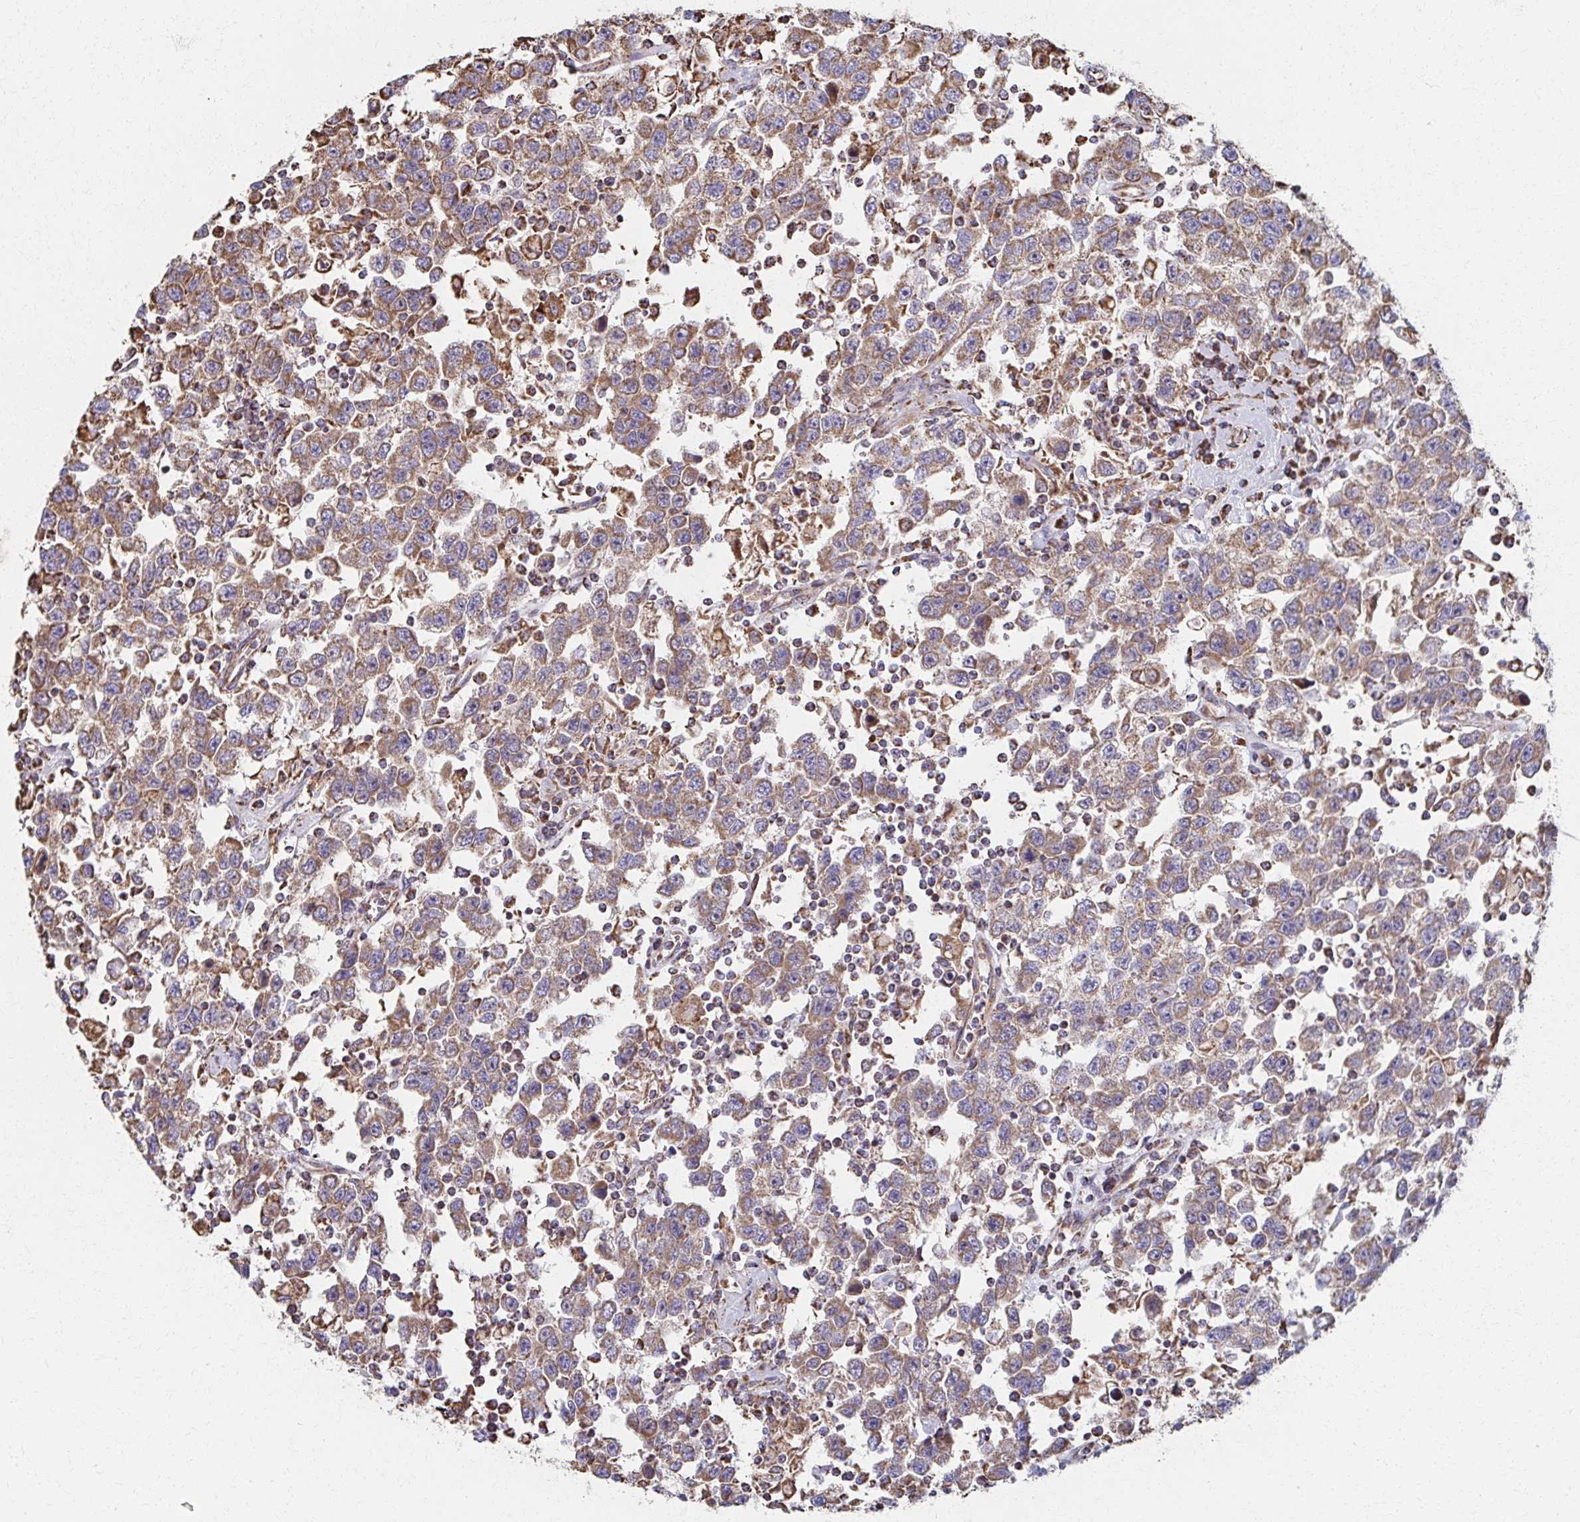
{"staining": {"intensity": "moderate", "quantity": ">75%", "location": "cytoplasmic/membranous"}, "tissue": "testis cancer", "cell_type": "Tumor cells", "image_type": "cancer", "snomed": [{"axis": "morphology", "description": "Seminoma, NOS"}, {"axis": "topography", "description": "Testis"}], "caption": "Human seminoma (testis) stained with a brown dye reveals moderate cytoplasmic/membranous positive expression in about >75% of tumor cells.", "gene": "SAT1", "patient": {"sex": "male", "age": 41}}